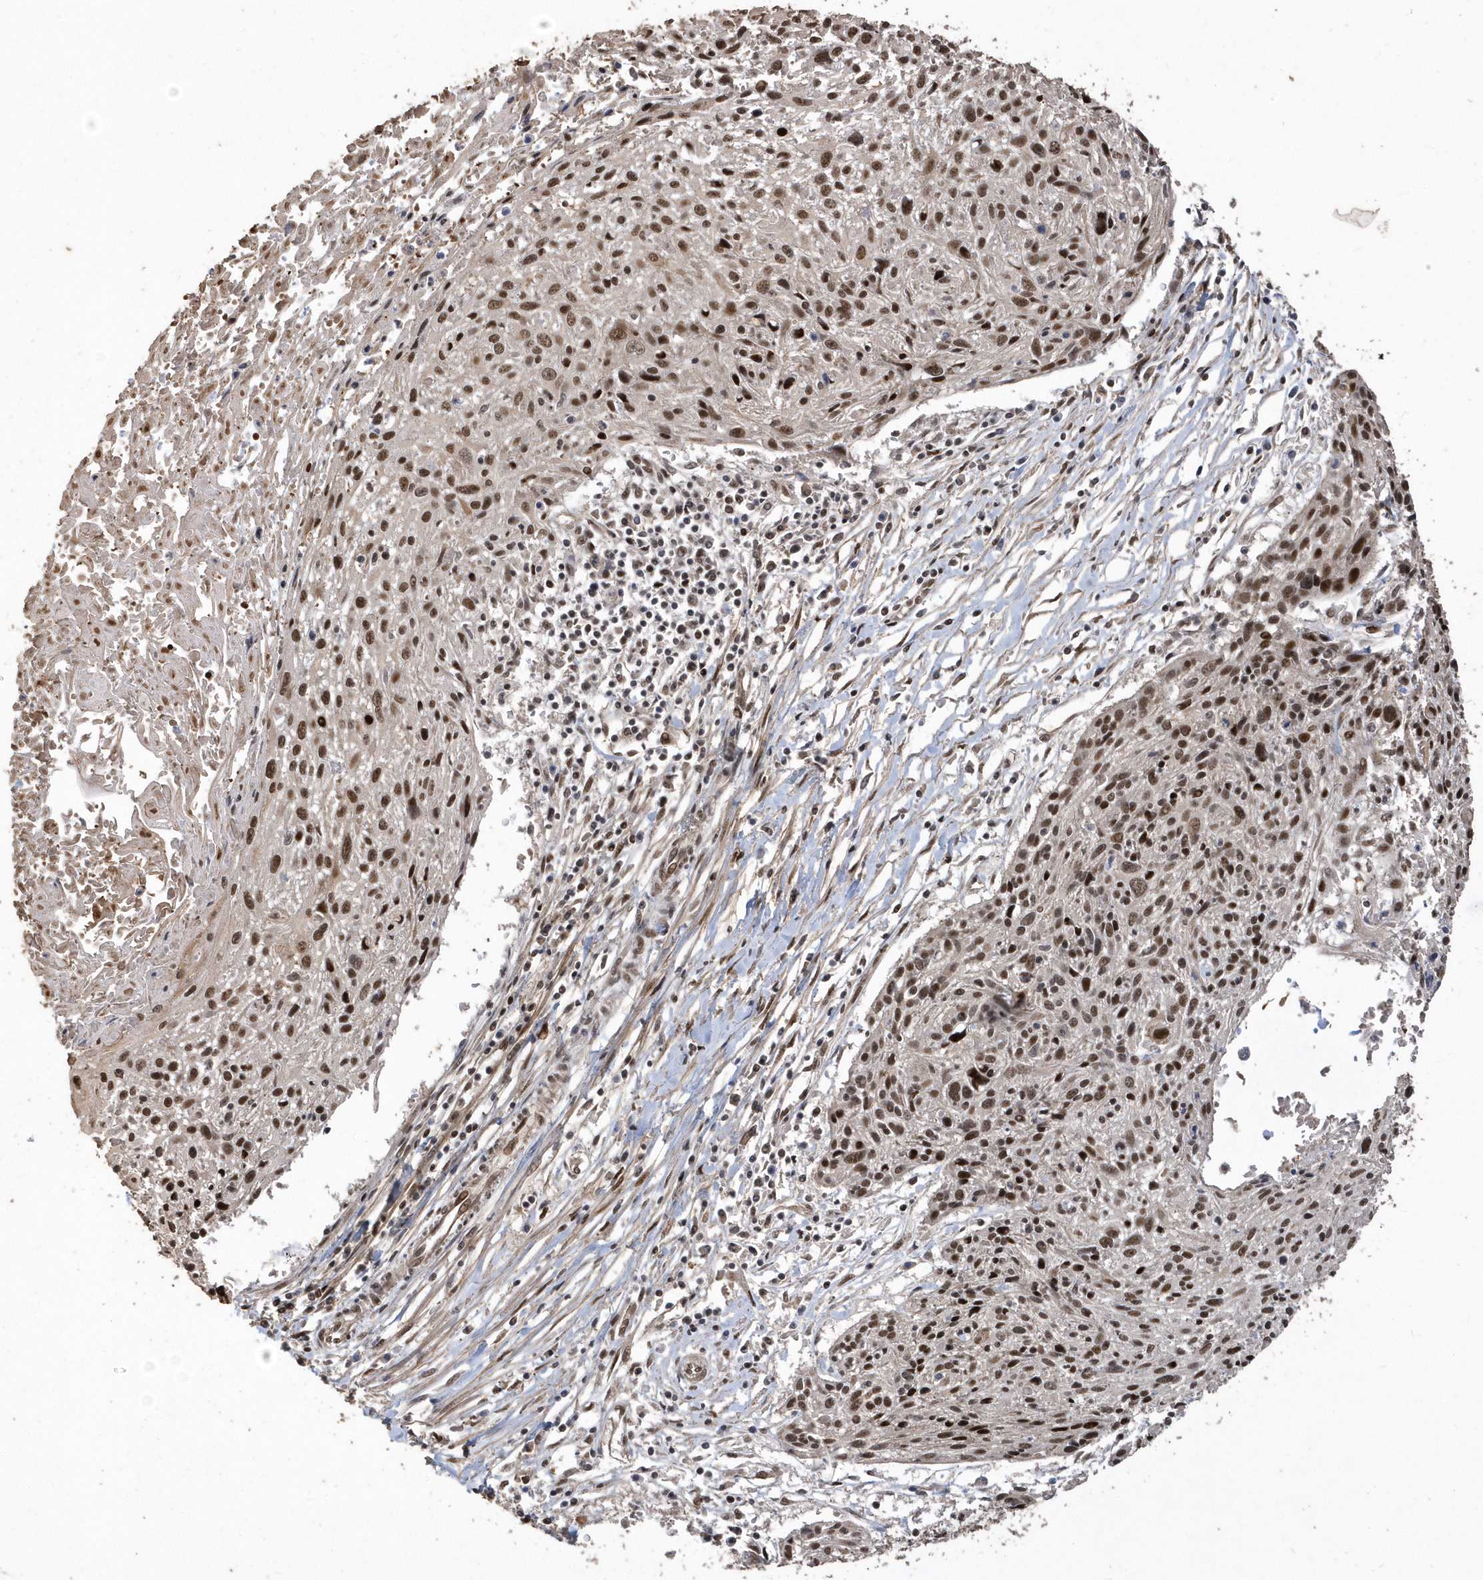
{"staining": {"intensity": "moderate", "quantity": ">75%", "location": "nuclear"}, "tissue": "cervical cancer", "cell_type": "Tumor cells", "image_type": "cancer", "snomed": [{"axis": "morphology", "description": "Squamous cell carcinoma, NOS"}, {"axis": "topography", "description": "Cervix"}], "caption": "The immunohistochemical stain labels moderate nuclear positivity in tumor cells of squamous cell carcinoma (cervical) tissue. (Brightfield microscopy of DAB IHC at high magnification).", "gene": "INTS12", "patient": {"sex": "female", "age": 51}}